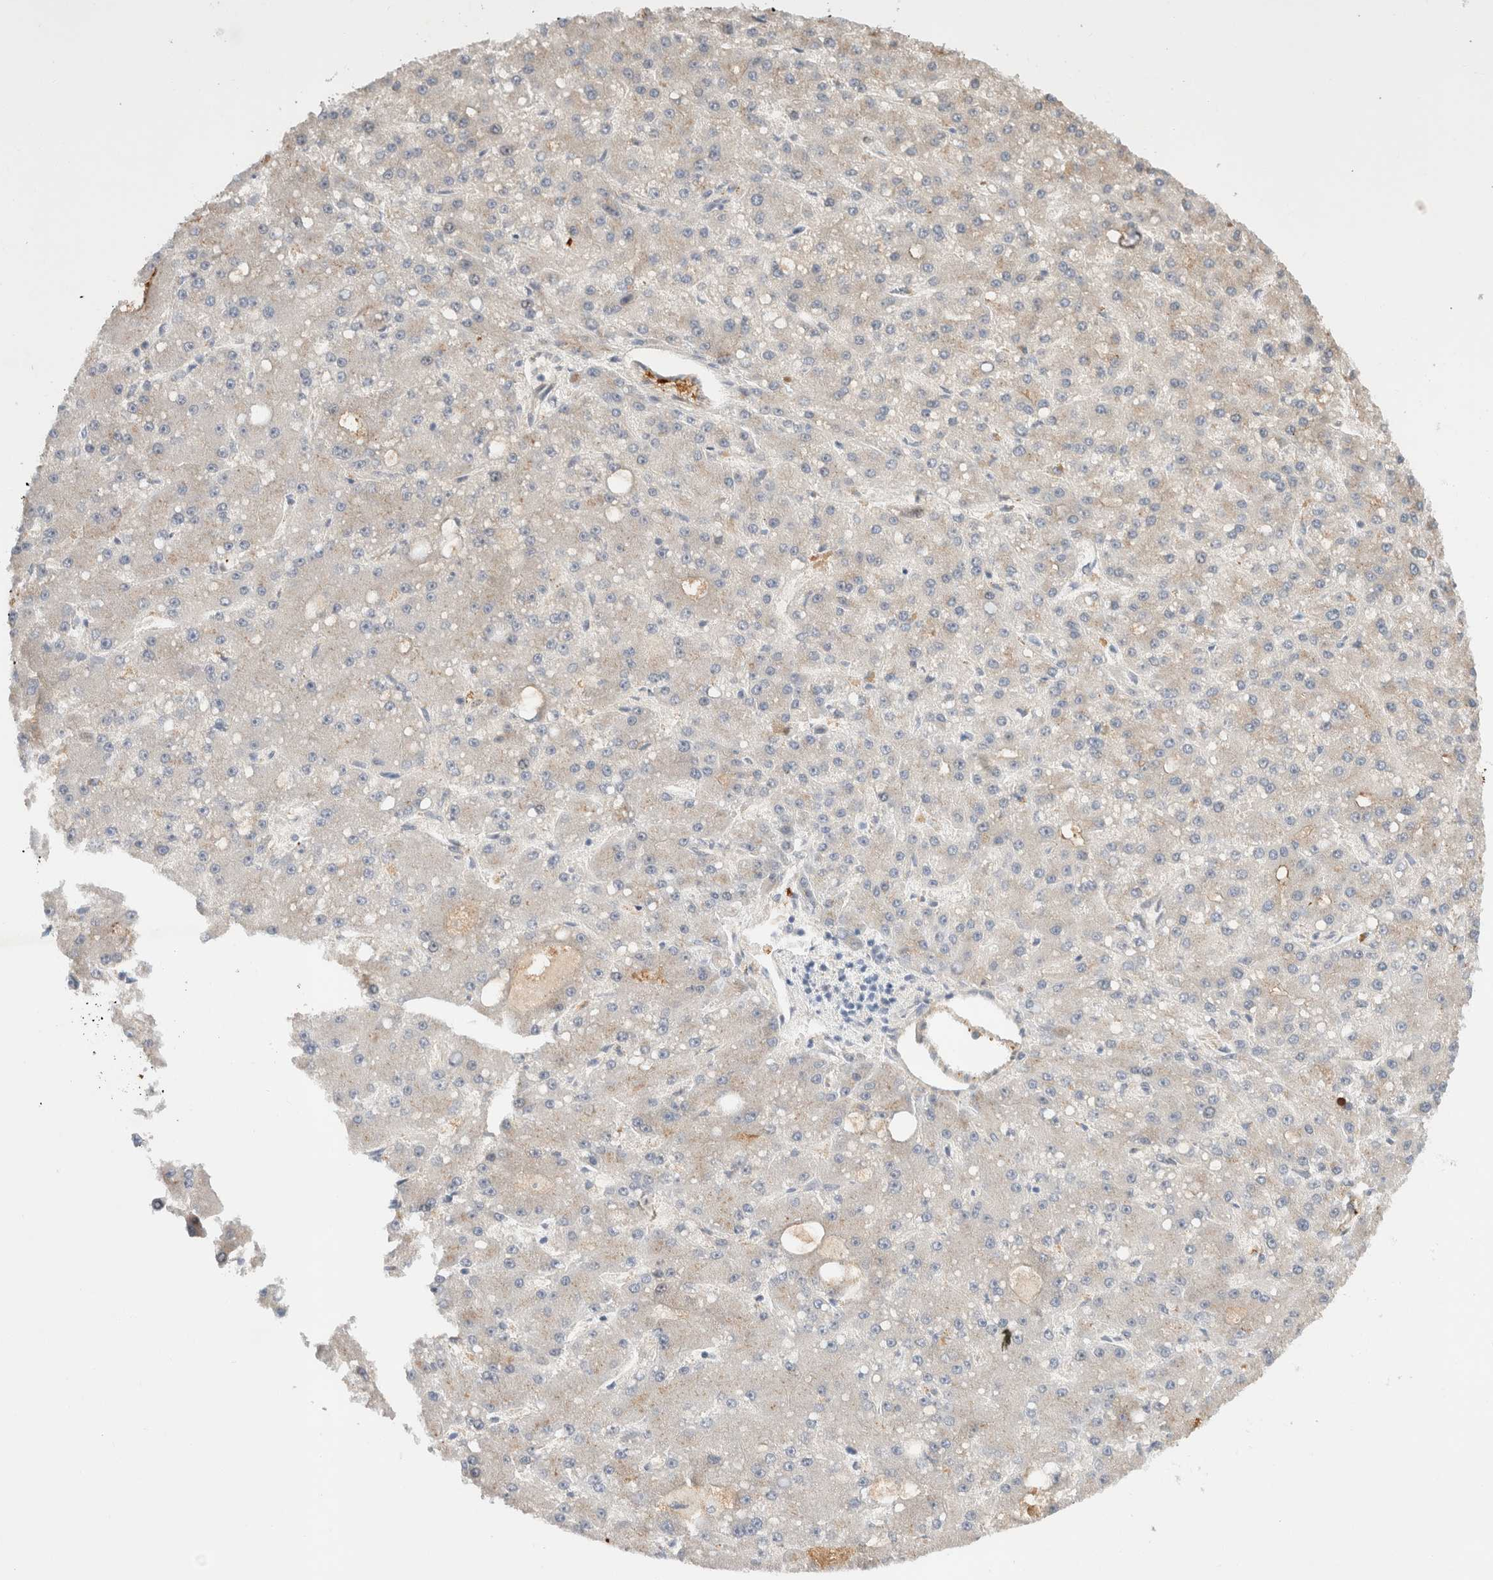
{"staining": {"intensity": "weak", "quantity": "<25%", "location": "cytoplasmic/membranous"}, "tissue": "liver cancer", "cell_type": "Tumor cells", "image_type": "cancer", "snomed": [{"axis": "morphology", "description": "Carcinoma, Hepatocellular, NOS"}, {"axis": "topography", "description": "Liver"}], "caption": "DAB immunohistochemical staining of human liver hepatocellular carcinoma shows no significant staining in tumor cells.", "gene": "MST1", "patient": {"sex": "male", "age": 67}}